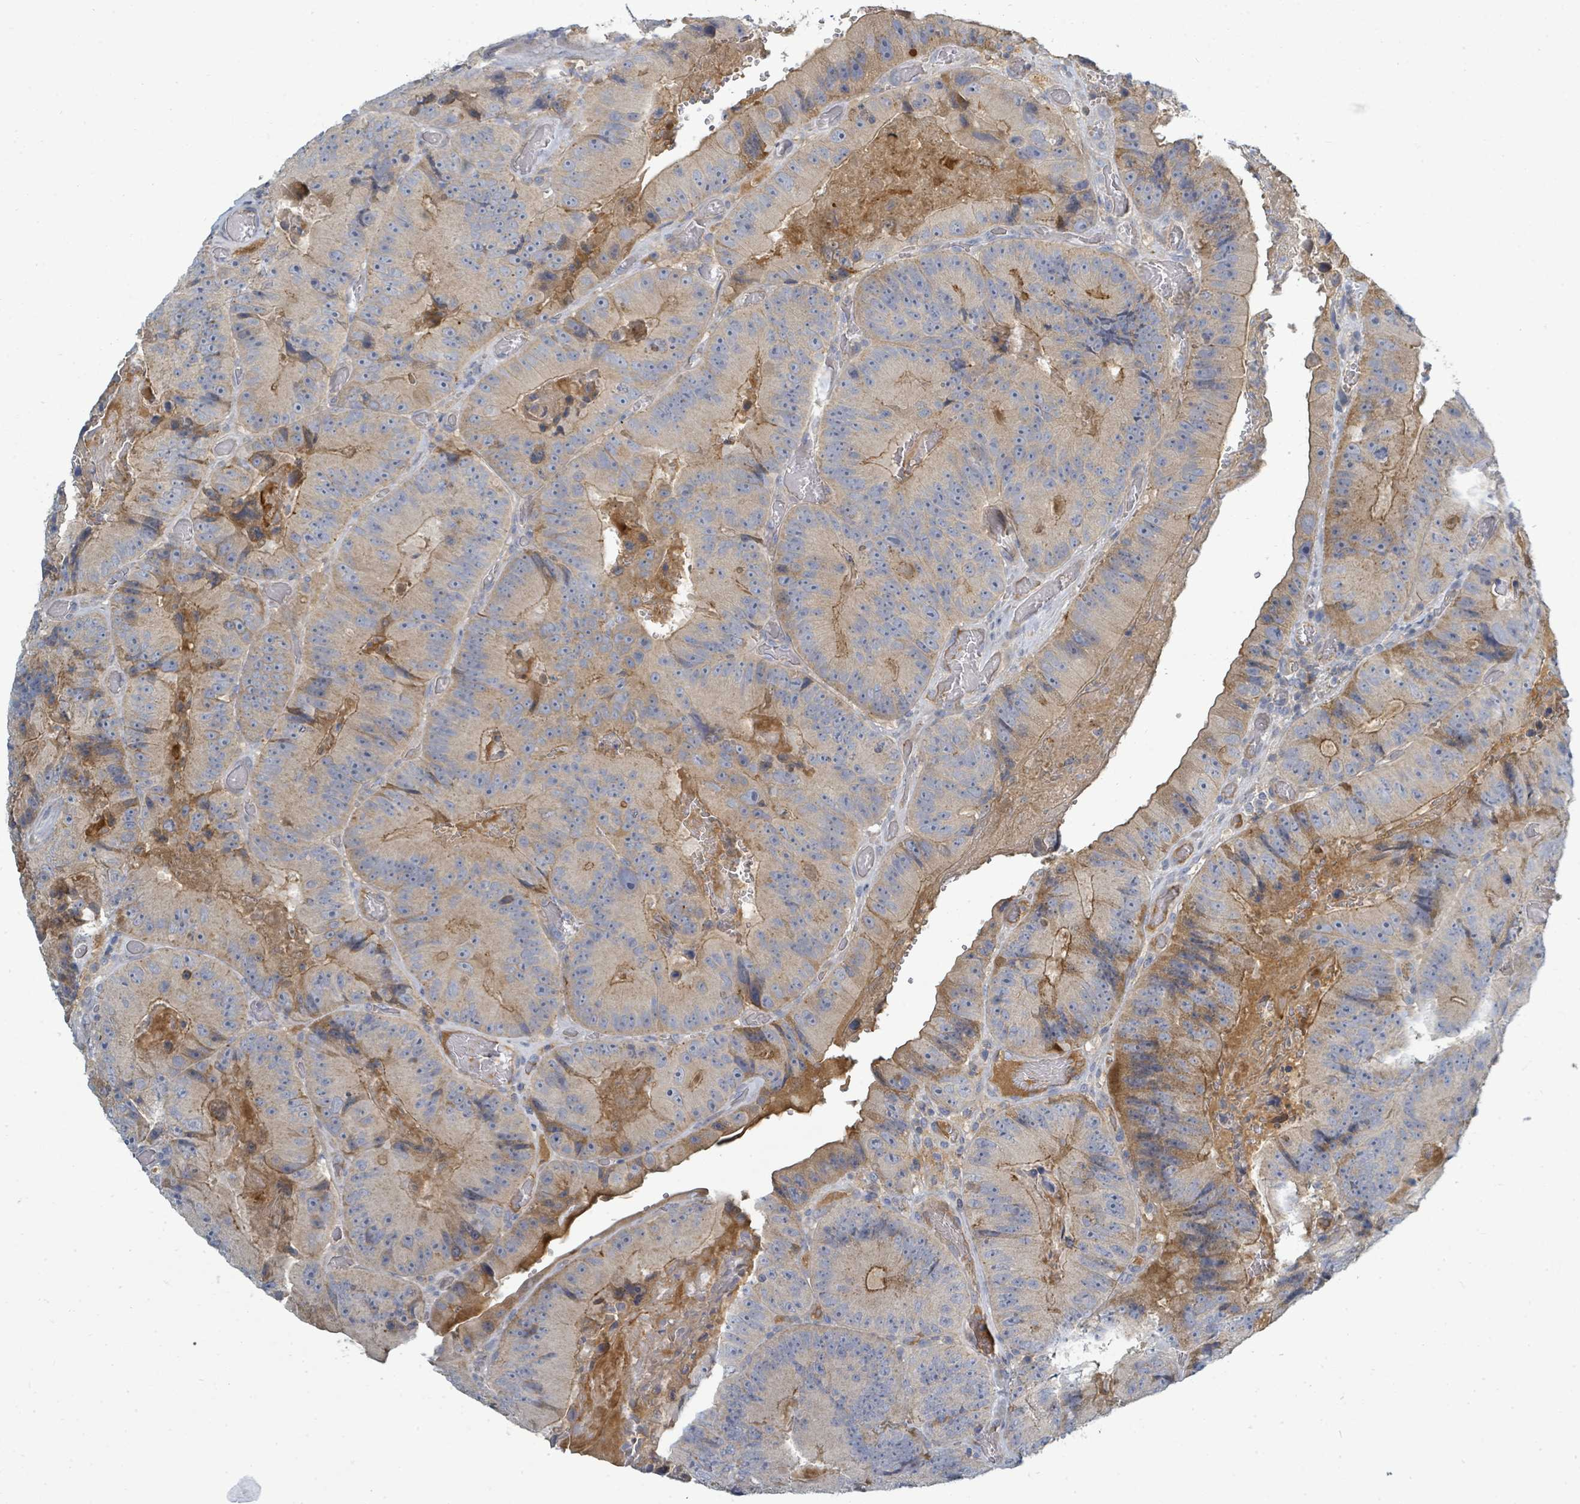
{"staining": {"intensity": "moderate", "quantity": "<25%", "location": "cytoplasmic/membranous"}, "tissue": "colorectal cancer", "cell_type": "Tumor cells", "image_type": "cancer", "snomed": [{"axis": "morphology", "description": "Adenocarcinoma, NOS"}, {"axis": "topography", "description": "Colon"}], "caption": "Immunohistochemical staining of adenocarcinoma (colorectal) displays low levels of moderate cytoplasmic/membranous expression in about <25% of tumor cells. (IHC, brightfield microscopy, high magnification).", "gene": "SLC25A23", "patient": {"sex": "female", "age": 86}}